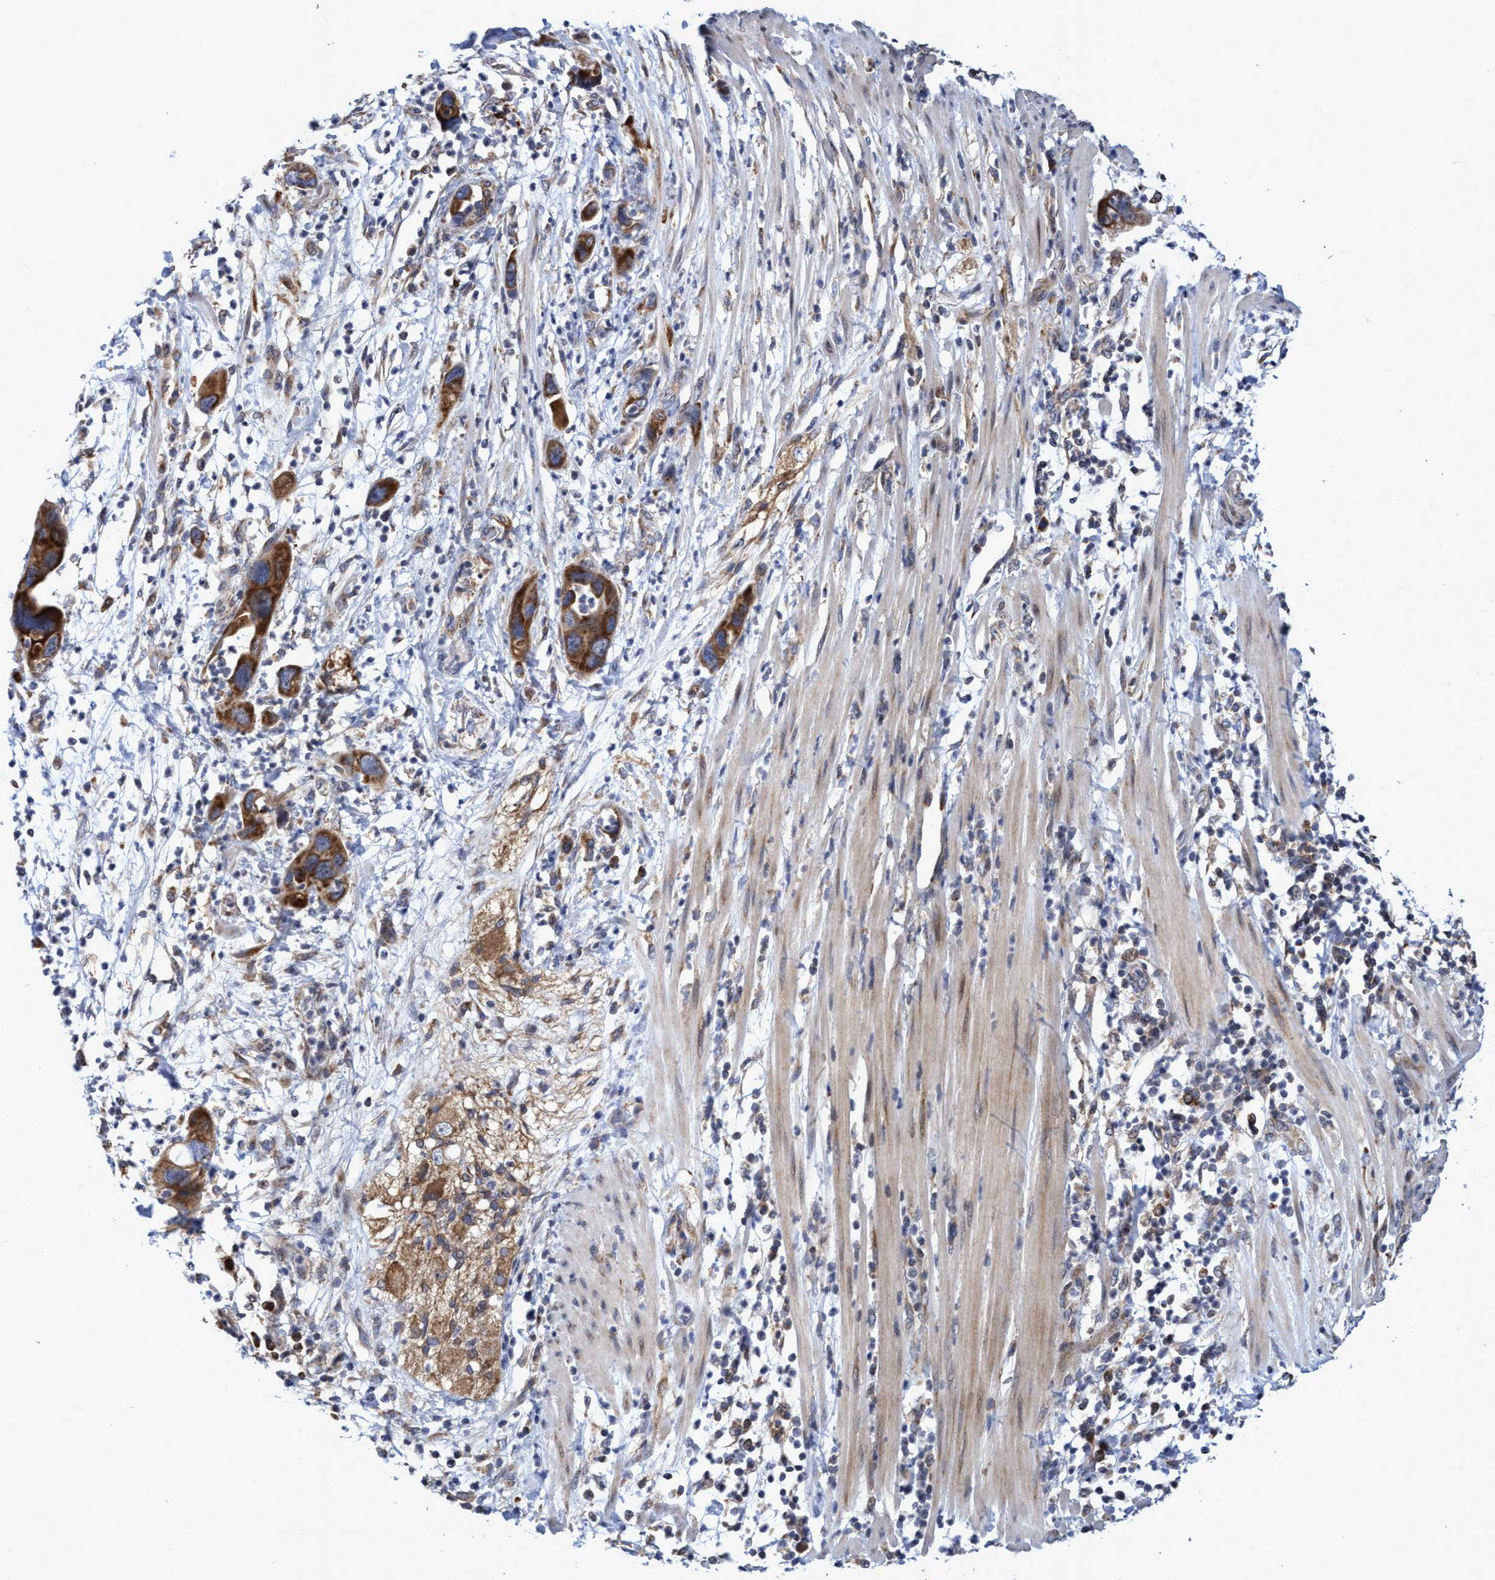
{"staining": {"intensity": "strong", "quantity": ">75%", "location": "cytoplasmic/membranous"}, "tissue": "pancreatic cancer", "cell_type": "Tumor cells", "image_type": "cancer", "snomed": [{"axis": "morphology", "description": "Adenocarcinoma, NOS"}, {"axis": "topography", "description": "Pancreas"}], "caption": "There is high levels of strong cytoplasmic/membranous expression in tumor cells of pancreatic cancer, as demonstrated by immunohistochemical staining (brown color).", "gene": "NAT16", "patient": {"sex": "female", "age": 71}}